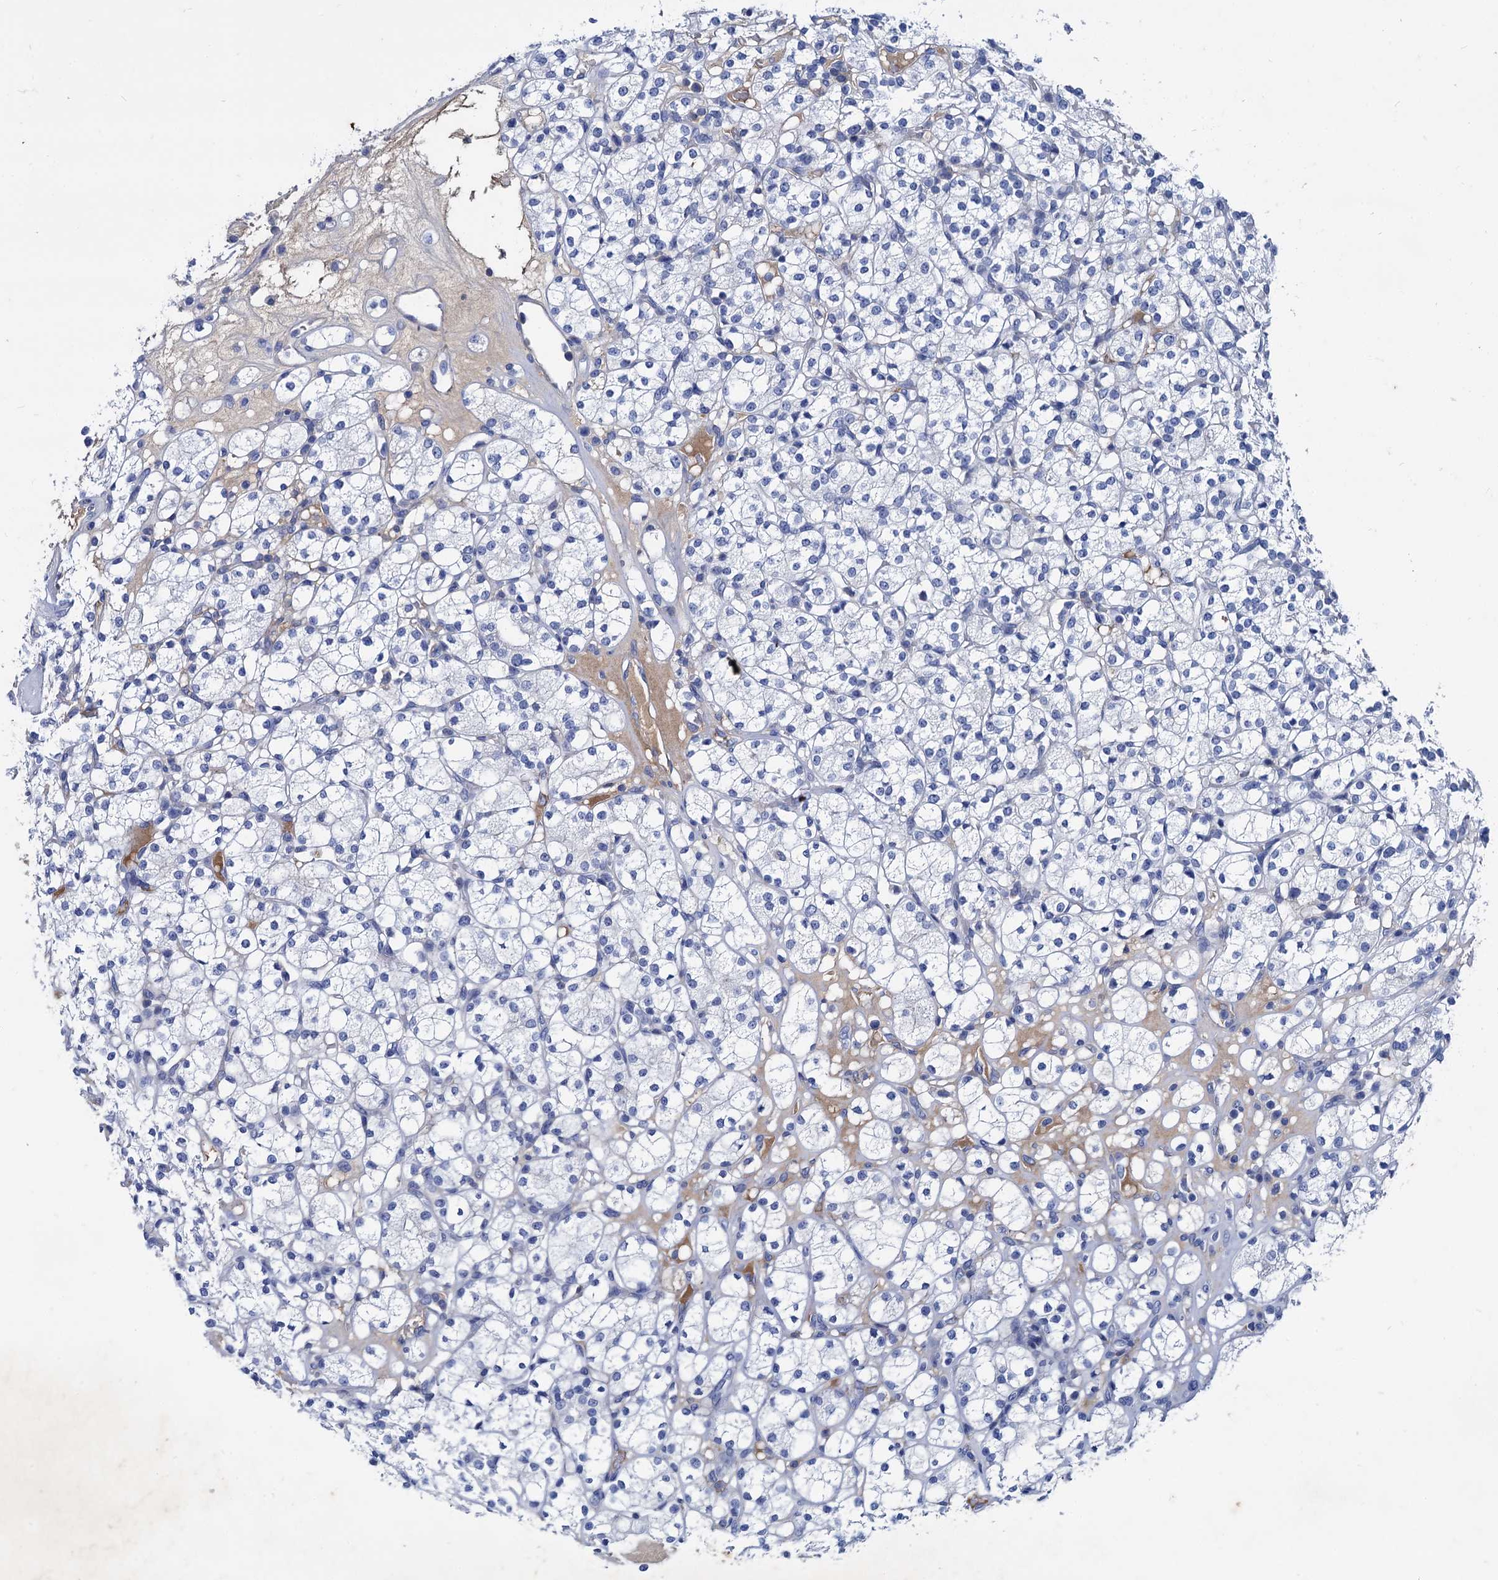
{"staining": {"intensity": "negative", "quantity": "none", "location": "none"}, "tissue": "renal cancer", "cell_type": "Tumor cells", "image_type": "cancer", "snomed": [{"axis": "morphology", "description": "Adenocarcinoma, NOS"}, {"axis": "topography", "description": "Kidney"}], "caption": "Immunohistochemistry (IHC) micrograph of adenocarcinoma (renal) stained for a protein (brown), which exhibits no staining in tumor cells.", "gene": "TMEM72", "patient": {"sex": "male", "age": 77}}